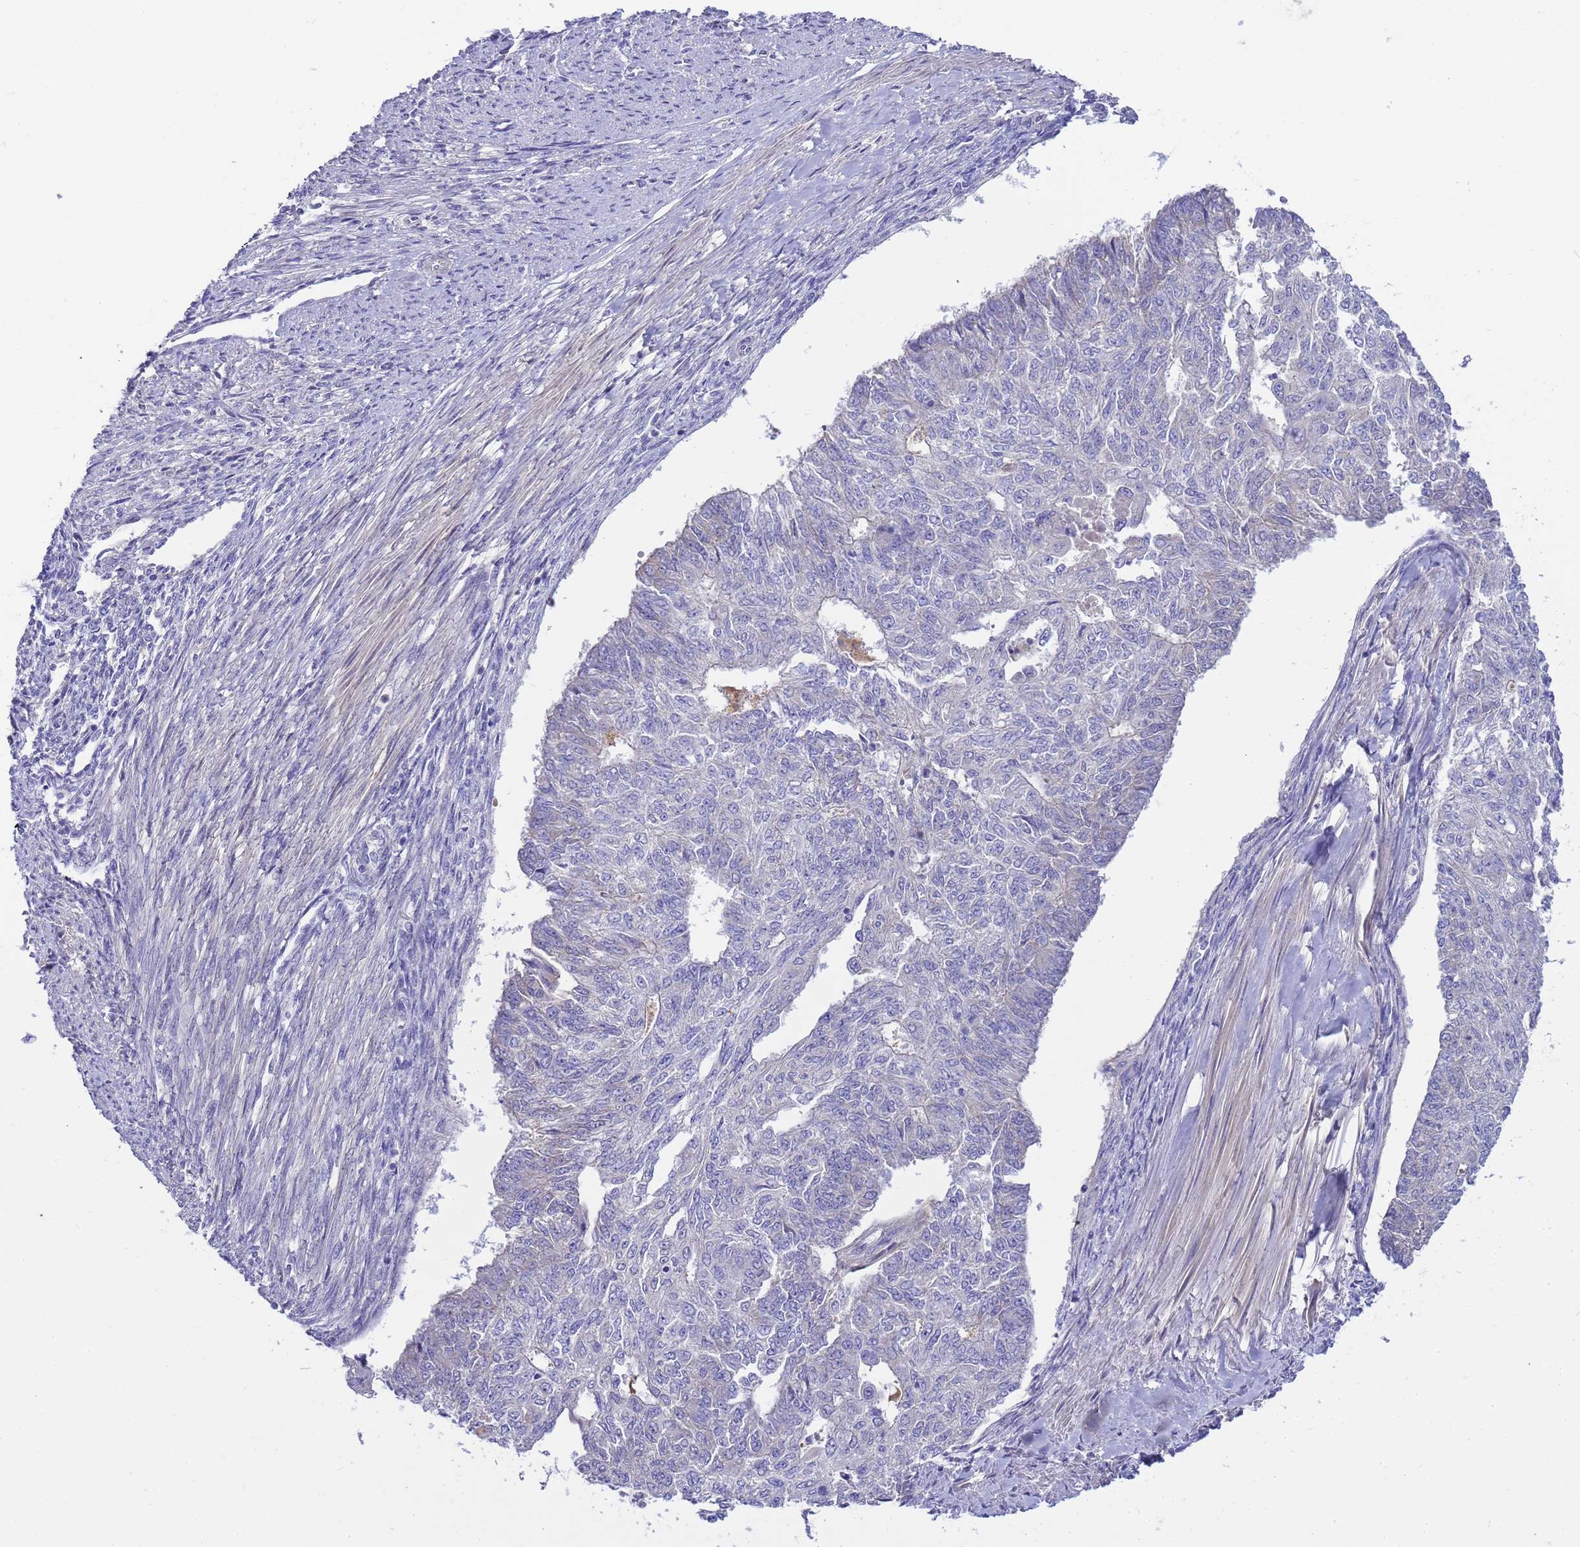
{"staining": {"intensity": "negative", "quantity": "none", "location": "none"}, "tissue": "endometrial cancer", "cell_type": "Tumor cells", "image_type": "cancer", "snomed": [{"axis": "morphology", "description": "Adenocarcinoma, NOS"}, {"axis": "topography", "description": "Endometrium"}], "caption": "Tumor cells show no significant staining in endometrial cancer (adenocarcinoma).", "gene": "RIPPLY2", "patient": {"sex": "female", "age": 32}}